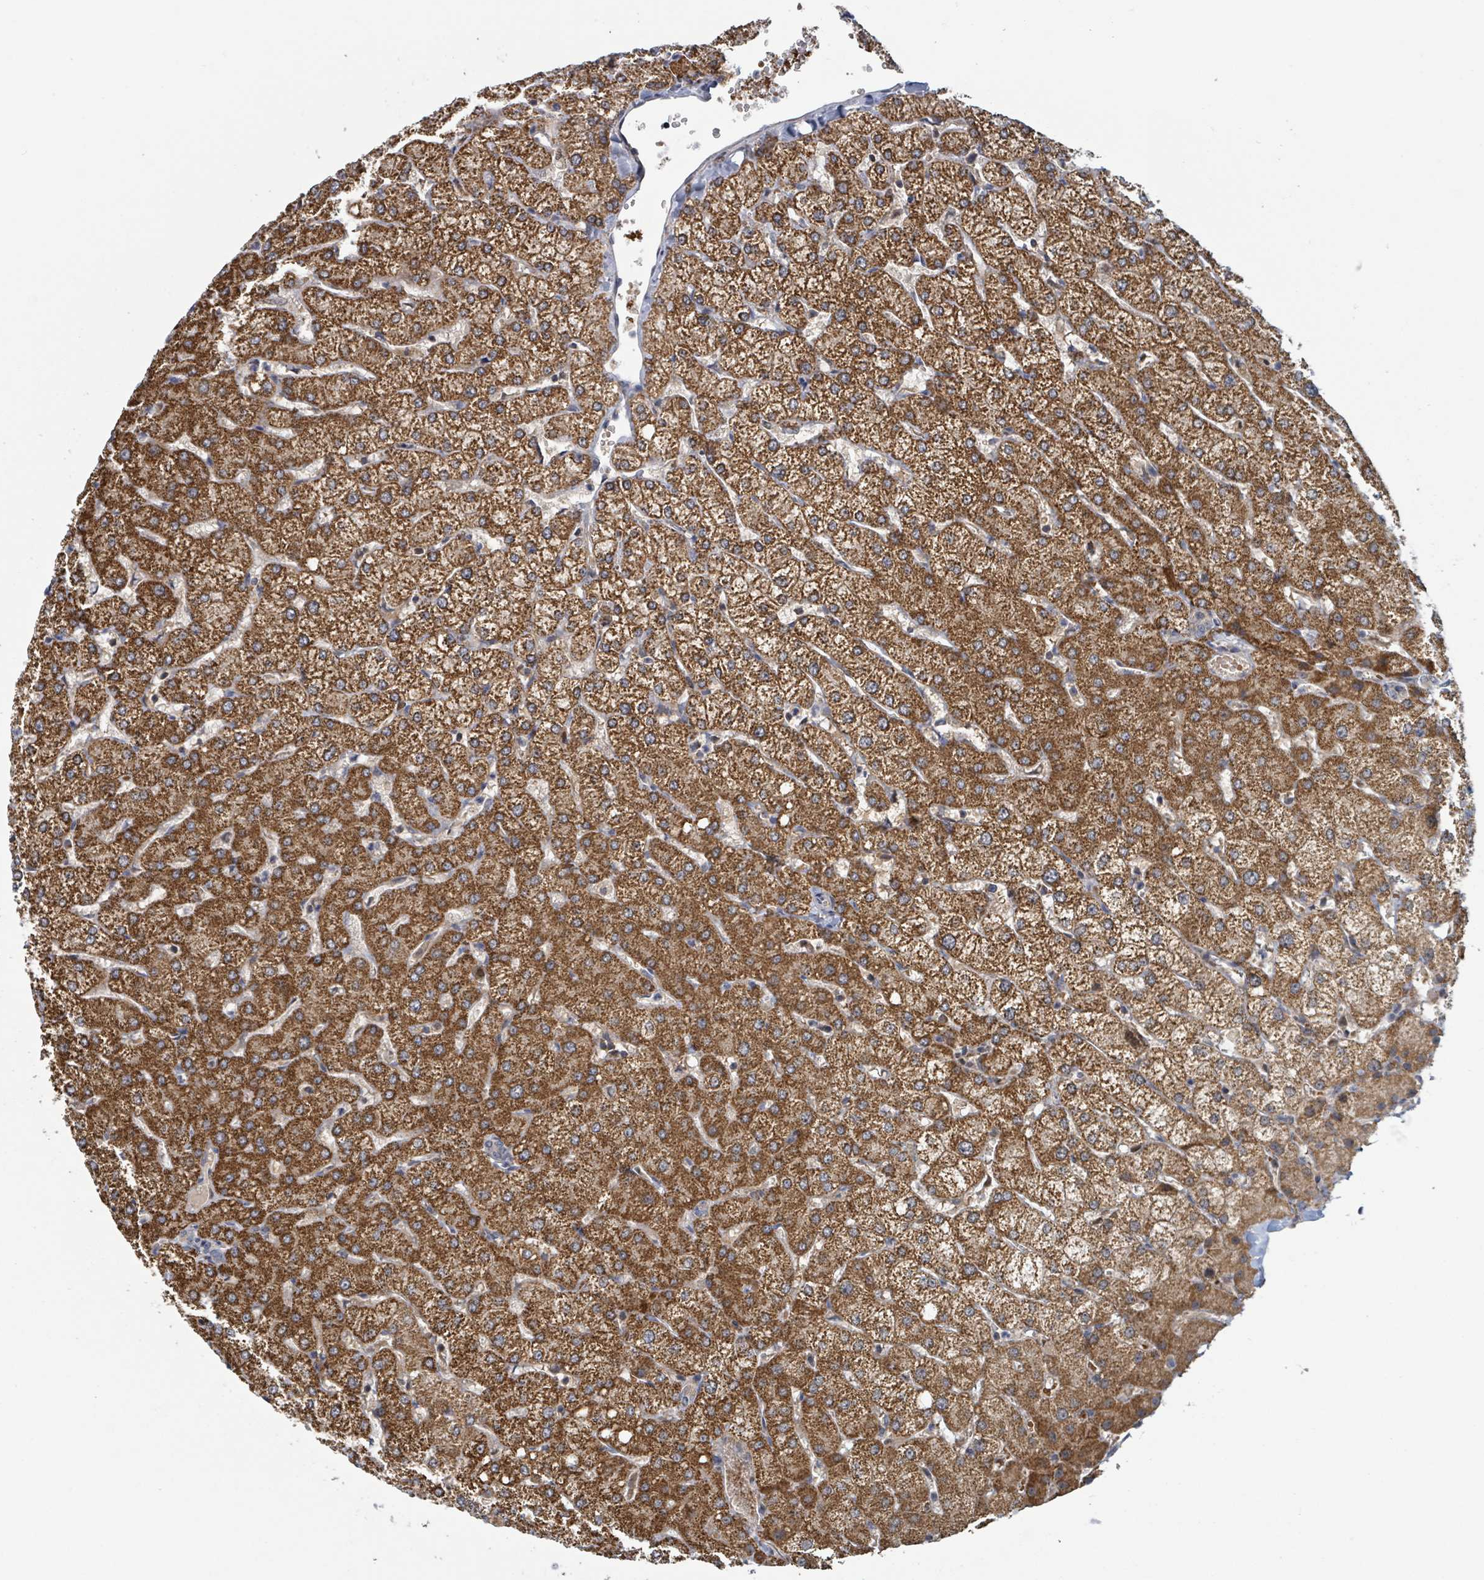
{"staining": {"intensity": "negative", "quantity": "none", "location": "none"}, "tissue": "liver", "cell_type": "Cholangiocytes", "image_type": "normal", "snomed": [{"axis": "morphology", "description": "Normal tissue, NOS"}, {"axis": "topography", "description": "Liver"}], "caption": "Immunohistochemical staining of normal liver demonstrates no significant positivity in cholangiocytes. (DAB (3,3'-diaminobenzidine) immunohistochemistry, high magnification).", "gene": "HIVEP1", "patient": {"sex": "female", "age": 54}}